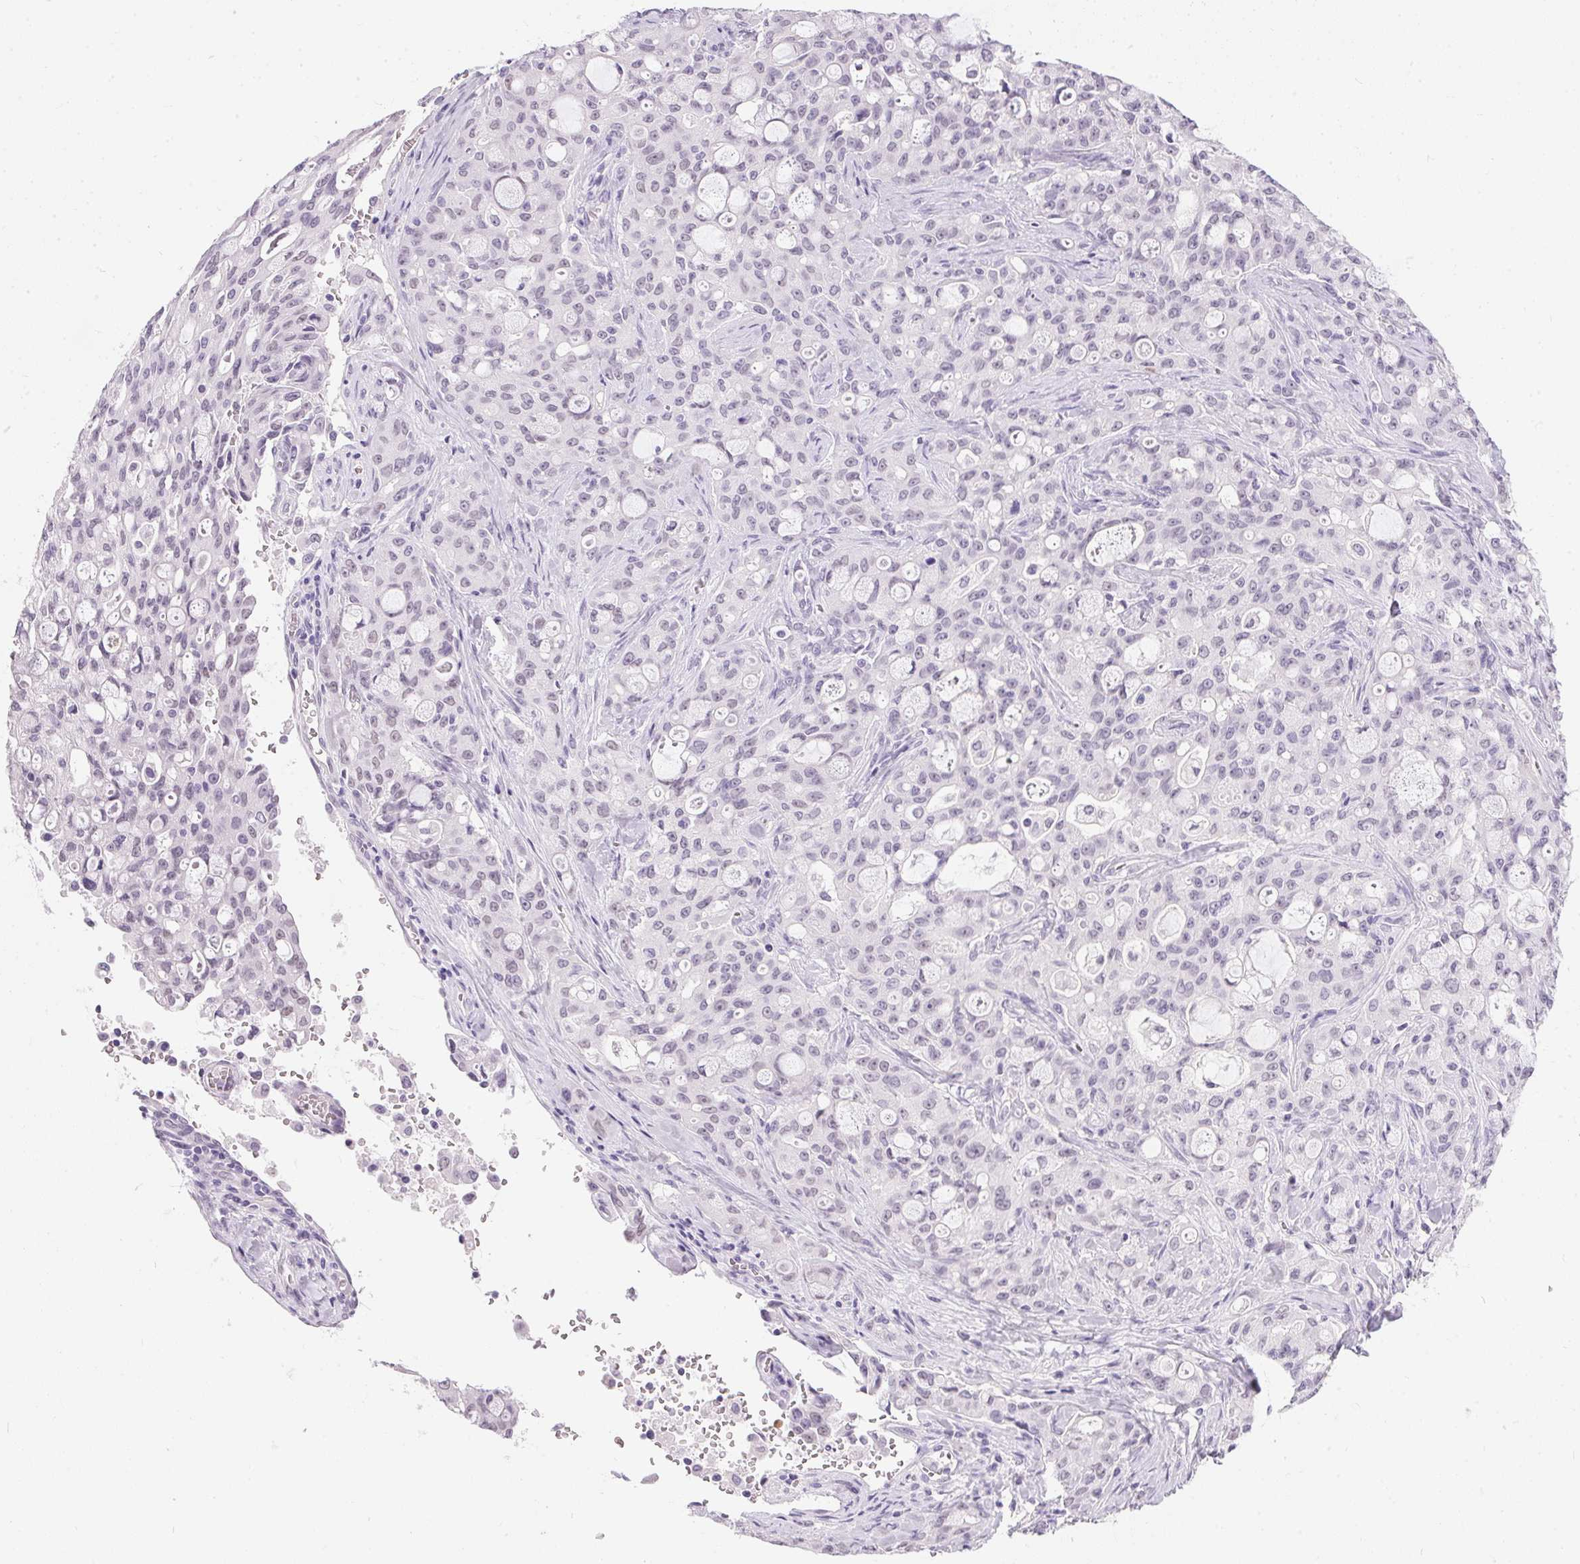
{"staining": {"intensity": "negative", "quantity": "none", "location": "none"}, "tissue": "lung cancer", "cell_type": "Tumor cells", "image_type": "cancer", "snomed": [{"axis": "morphology", "description": "Adenocarcinoma, NOS"}, {"axis": "topography", "description": "Lung"}], "caption": "A photomicrograph of lung cancer stained for a protein displays no brown staining in tumor cells.", "gene": "GBP6", "patient": {"sex": "female", "age": 44}}